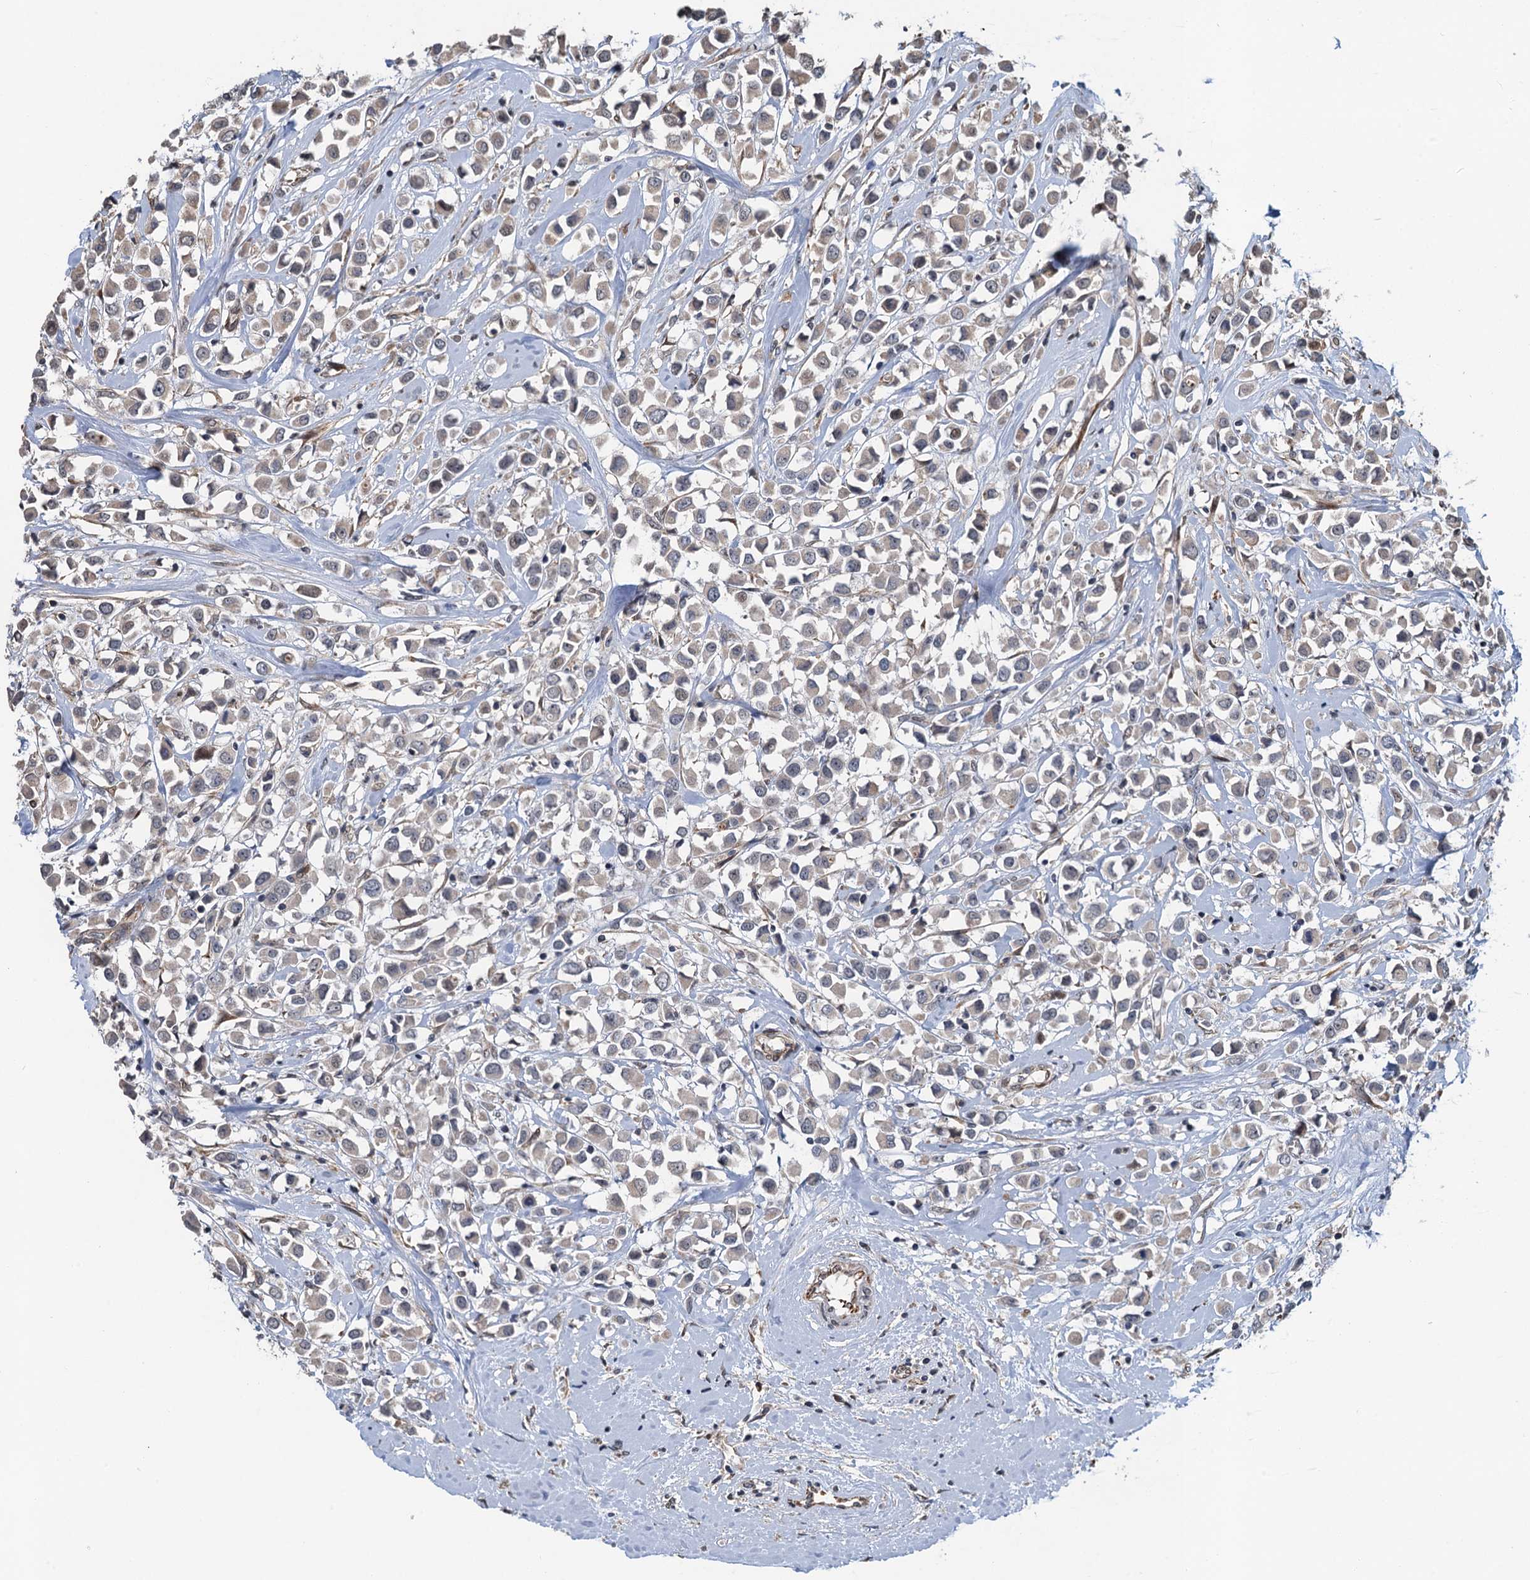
{"staining": {"intensity": "negative", "quantity": "none", "location": "none"}, "tissue": "breast cancer", "cell_type": "Tumor cells", "image_type": "cancer", "snomed": [{"axis": "morphology", "description": "Duct carcinoma"}, {"axis": "topography", "description": "Breast"}], "caption": "Histopathology image shows no significant protein positivity in tumor cells of invasive ductal carcinoma (breast).", "gene": "WHAMM", "patient": {"sex": "female", "age": 61}}